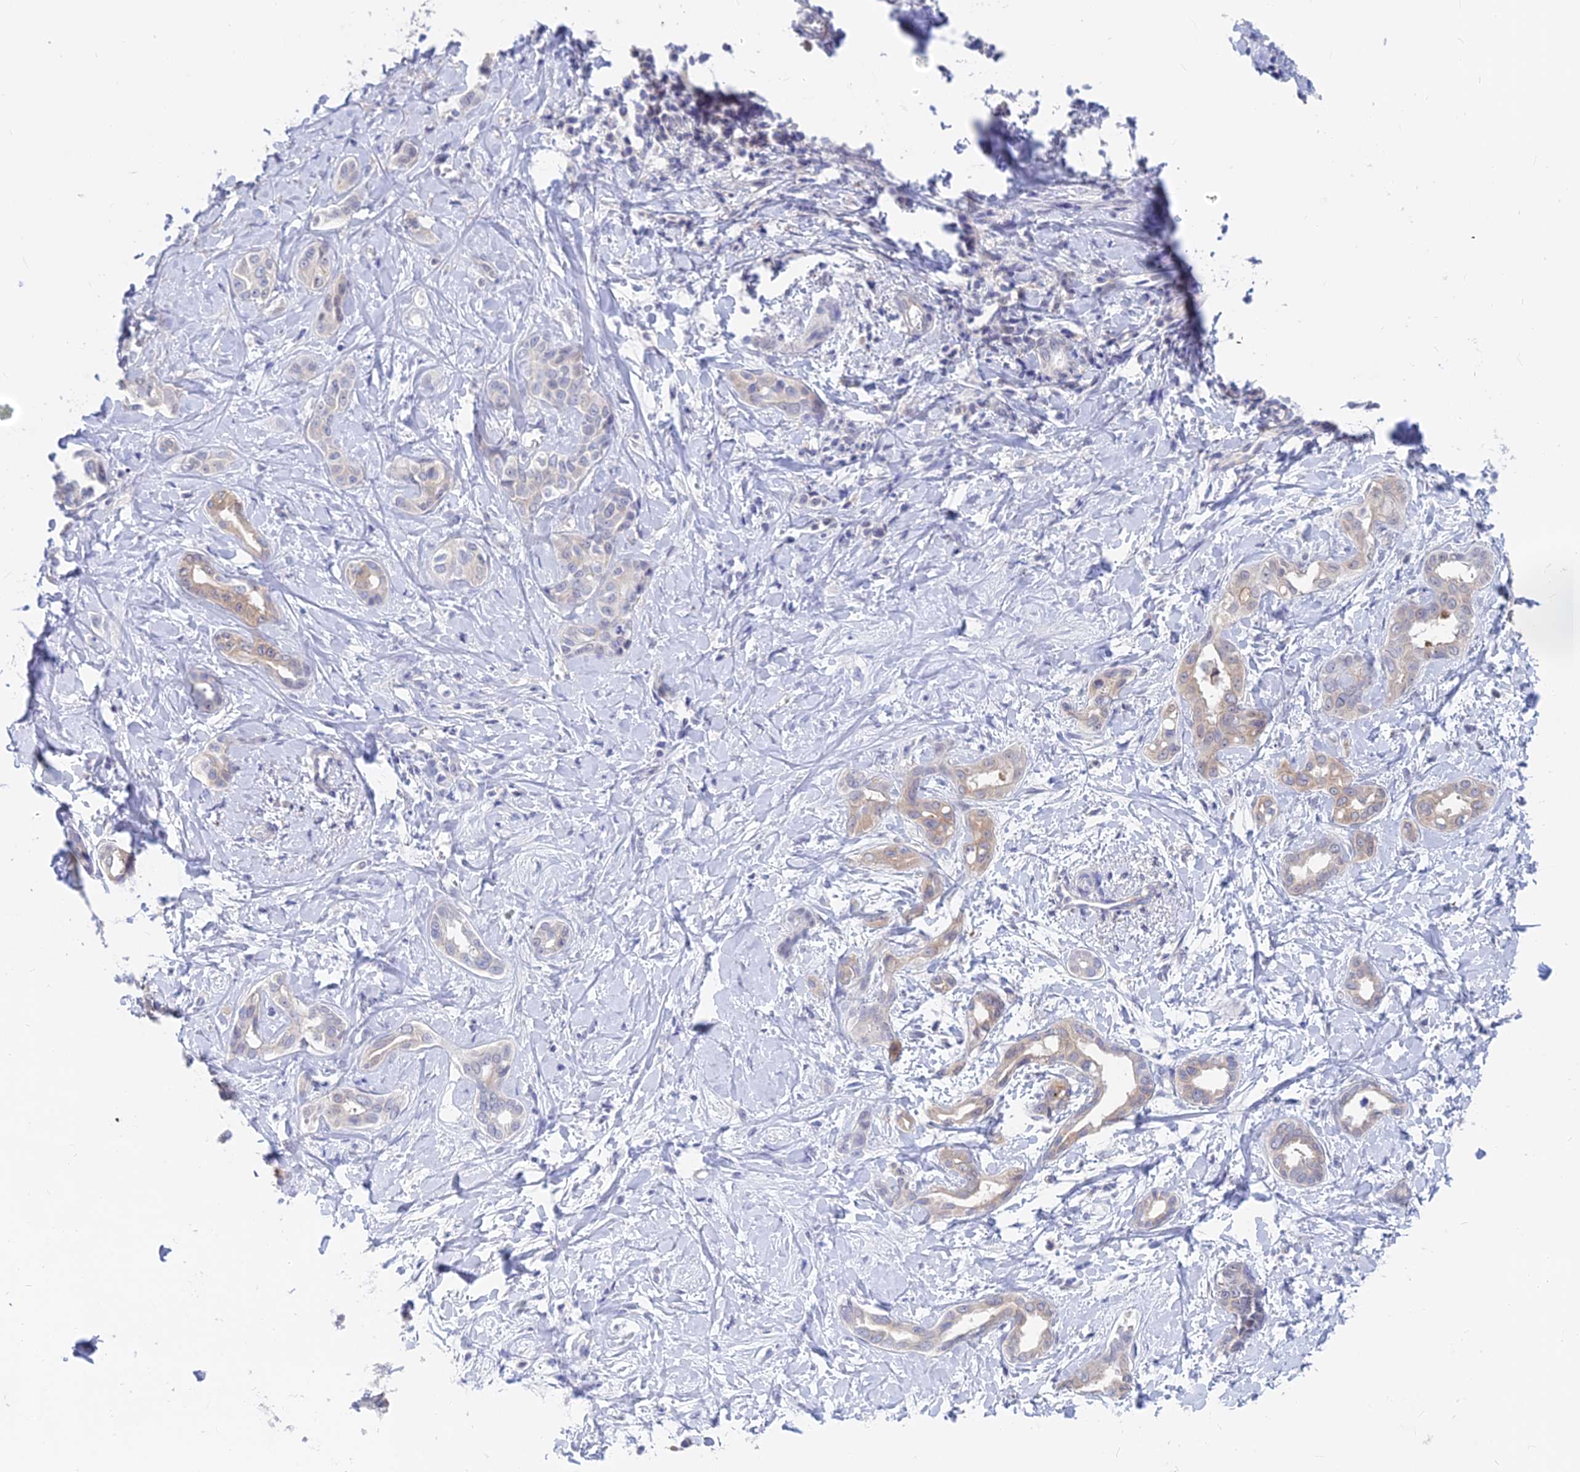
{"staining": {"intensity": "weak", "quantity": "25%-75%", "location": "cytoplasmic/membranous"}, "tissue": "liver cancer", "cell_type": "Tumor cells", "image_type": "cancer", "snomed": [{"axis": "morphology", "description": "Cholangiocarcinoma"}, {"axis": "topography", "description": "Liver"}], "caption": "A high-resolution micrograph shows IHC staining of liver cholangiocarcinoma, which shows weak cytoplasmic/membranous positivity in about 25%-75% of tumor cells.", "gene": "B3GALT4", "patient": {"sex": "female", "age": 77}}